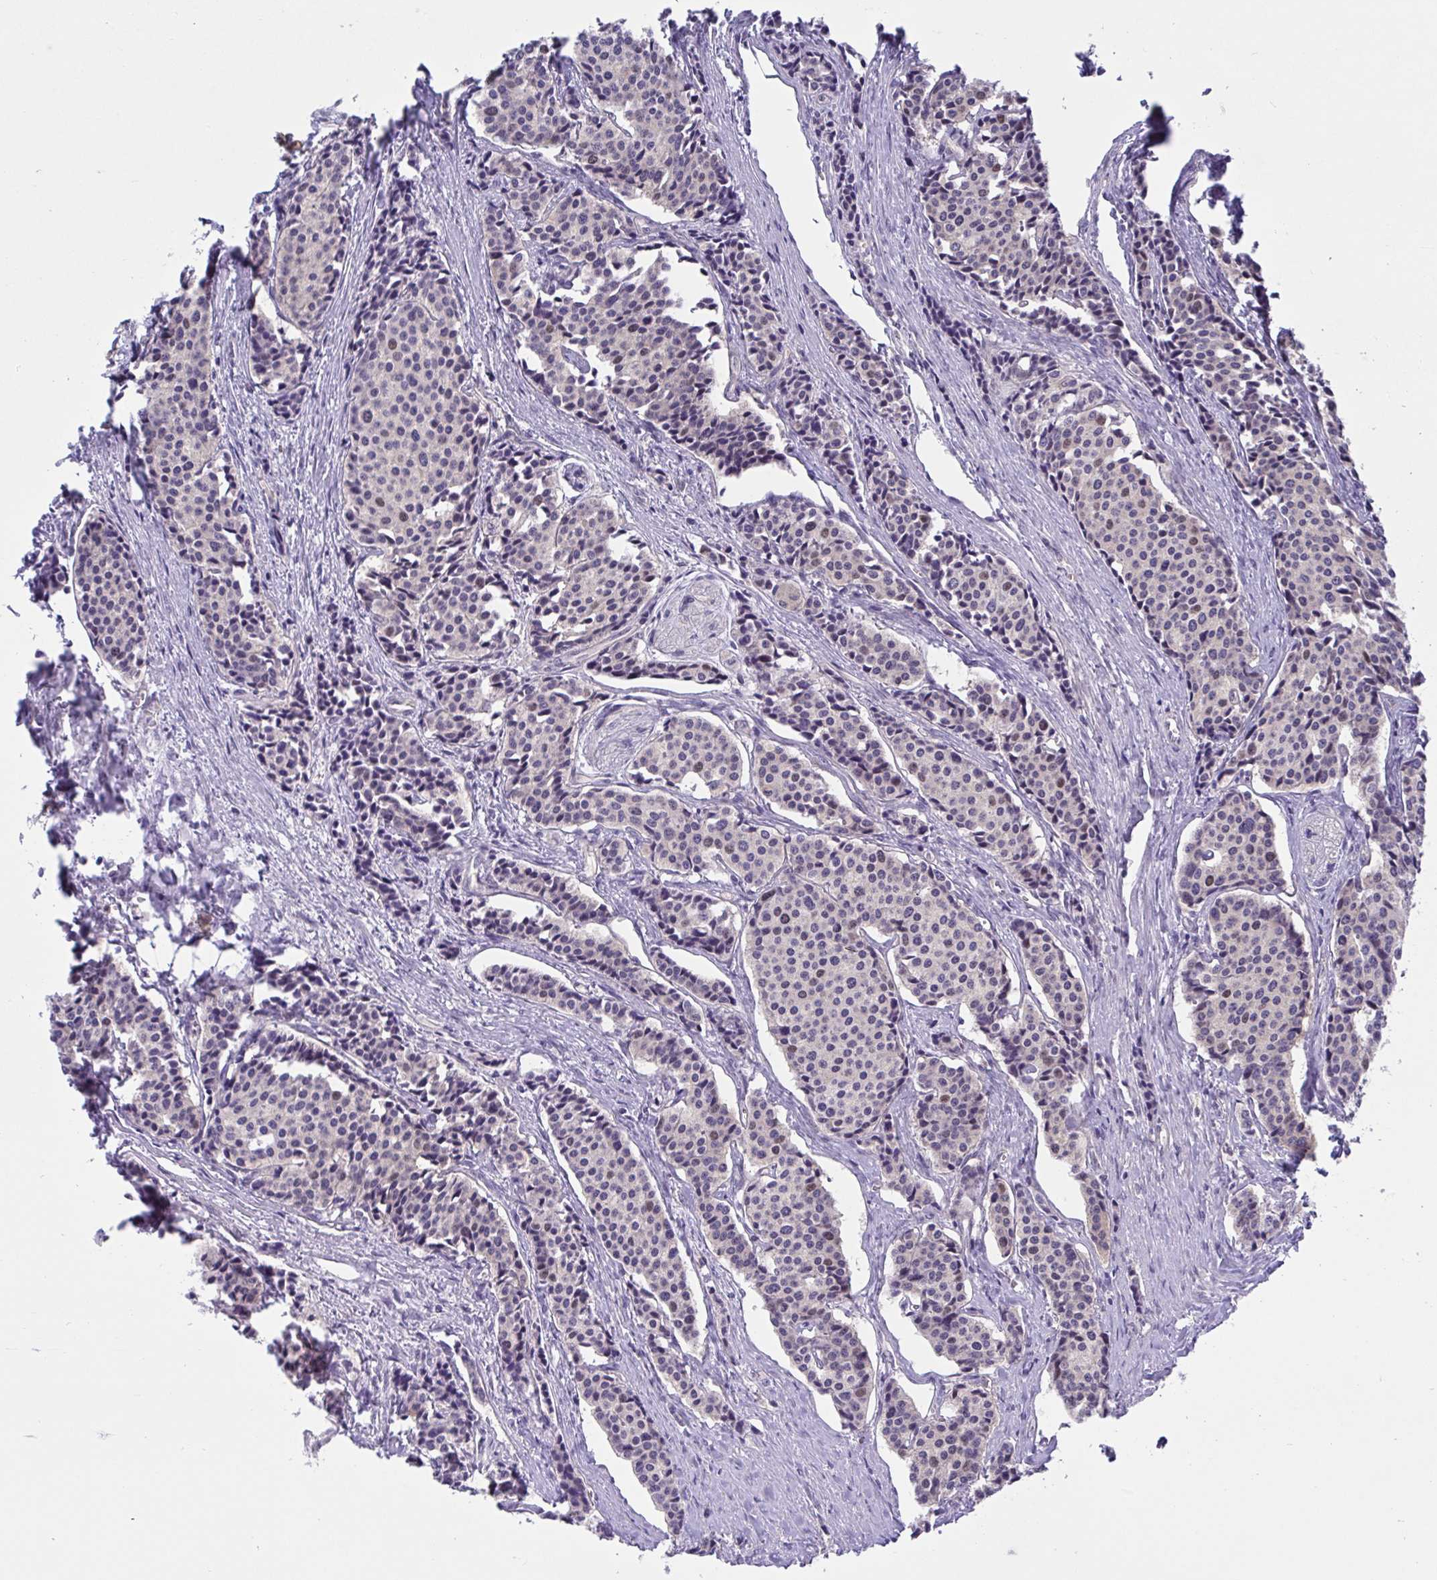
{"staining": {"intensity": "negative", "quantity": "none", "location": "none"}, "tissue": "carcinoid", "cell_type": "Tumor cells", "image_type": "cancer", "snomed": [{"axis": "morphology", "description": "Carcinoid, malignant, NOS"}, {"axis": "topography", "description": "Small intestine"}], "caption": "There is no significant positivity in tumor cells of carcinoid. (Stains: DAB immunohistochemistry (IHC) with hematoxylin counter stain, Microscopy: brightfield microscopy at high magnification).", "gene": "ZNF444", "patient": {"sex": "male", "age": 73}}